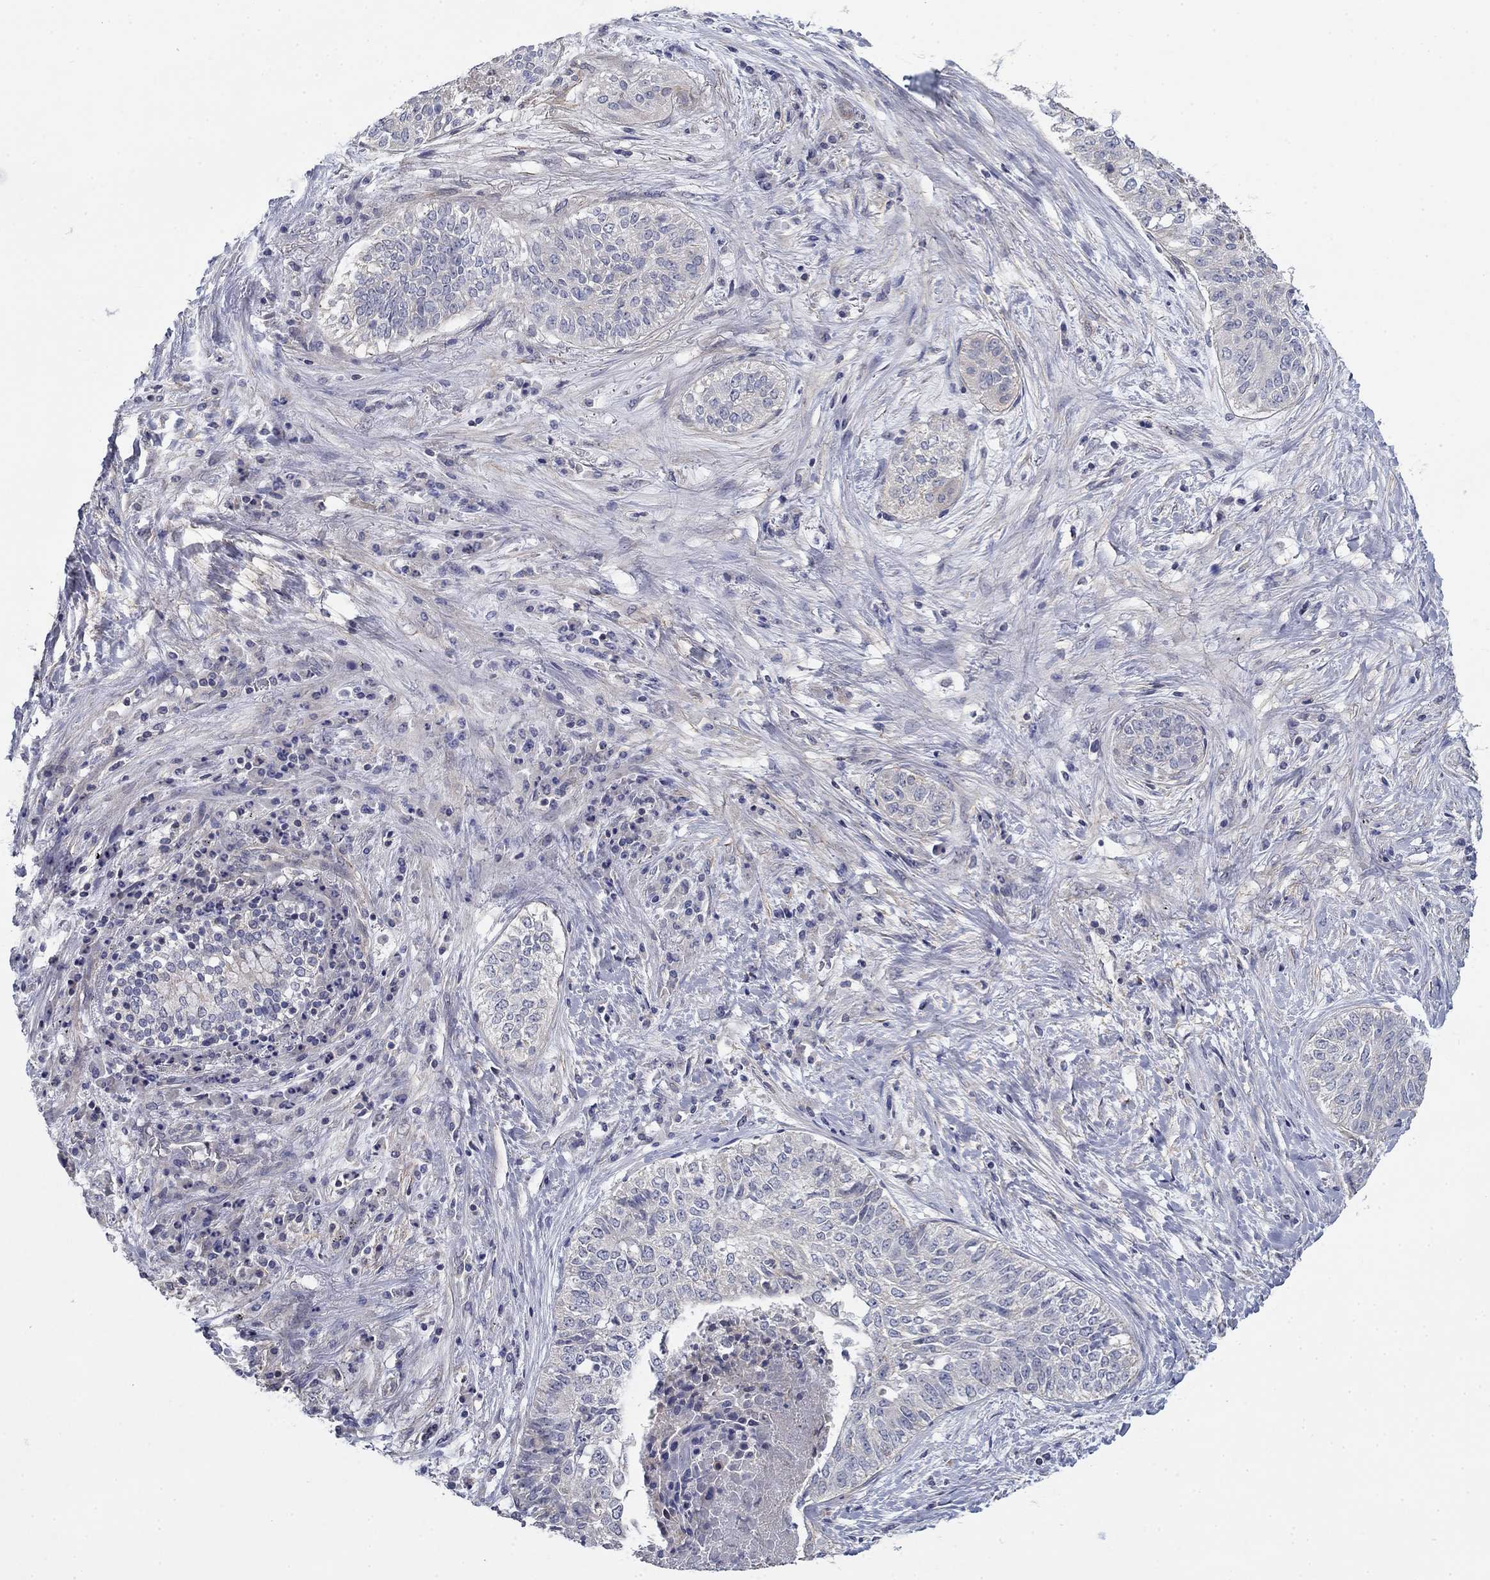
{"staining": {"intensity": "negative", "quantity": "none", "location": "none"}, "tissue": "lung cancer", "cell_type": "Tumor cells", "image_type": "cancer", "snomed": [{"axis": "morphology", "description": "Squamous cell carcinoma, NOS"}, {"axis": "topography", "description": "Lung"}], "caption": "Lung cancer was stained to show a protein in brown. There is no significant expression in tumor cells.", "gene": "GRK7", "patient": {"sex": "male", "age": 64}}